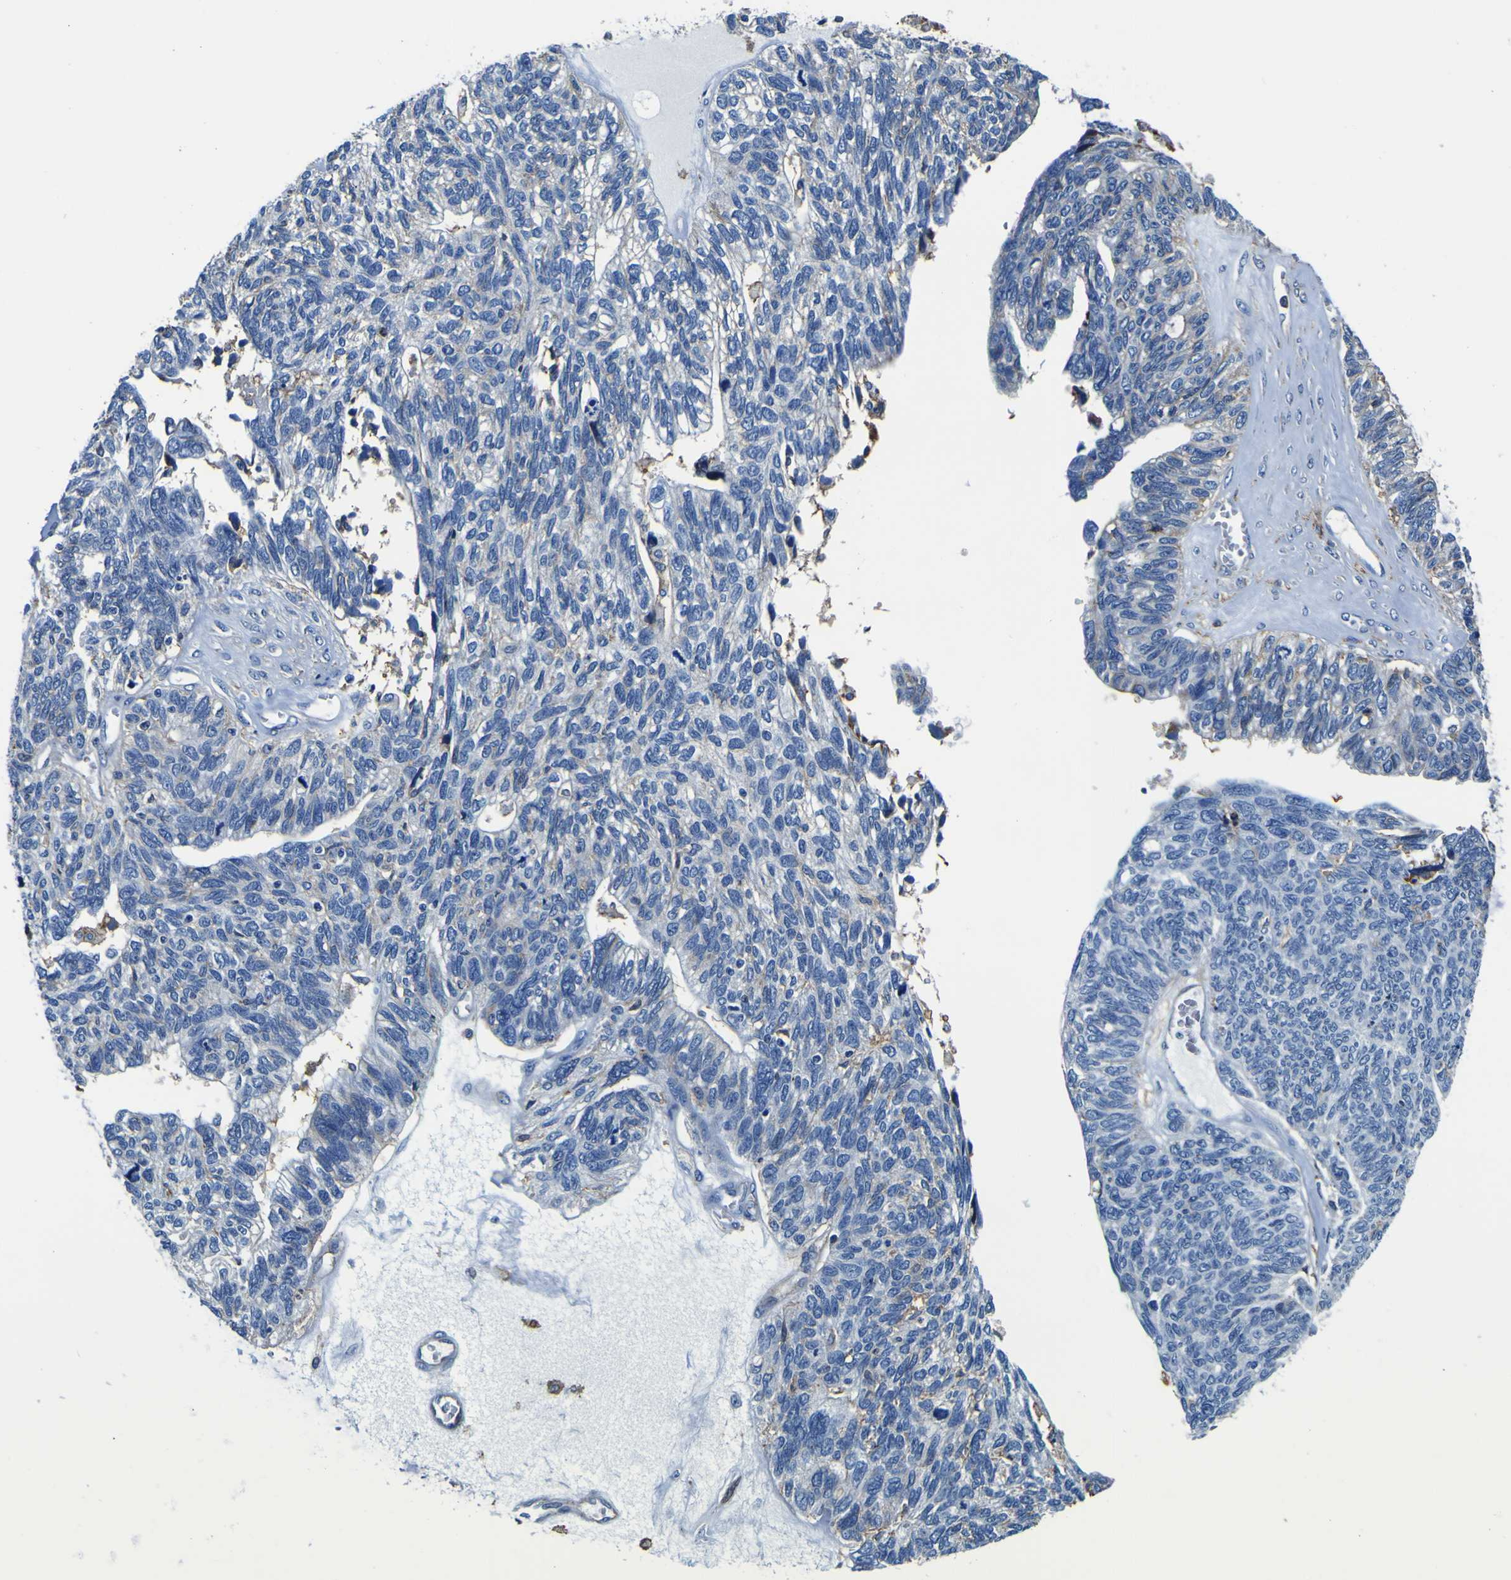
{"staining": {"intensity": "negative", "quantity": "none", "location": "none"}, "tissue": "ovarian cancer", "cell_type": "Tumor cells", "image_type": "cancer", "snomed": [{"axis": "morphology", "description": "Cystadenocarcinoma, serous, NOS"}, {"axis": "topography", "description": "Ovary"}], "caption": "There is no significant staining in tumor cells of ovarian cancer. Nuclei are stained in blue.", "gene": "PXDN", "patient": {"sex": "female", "age": 79}}